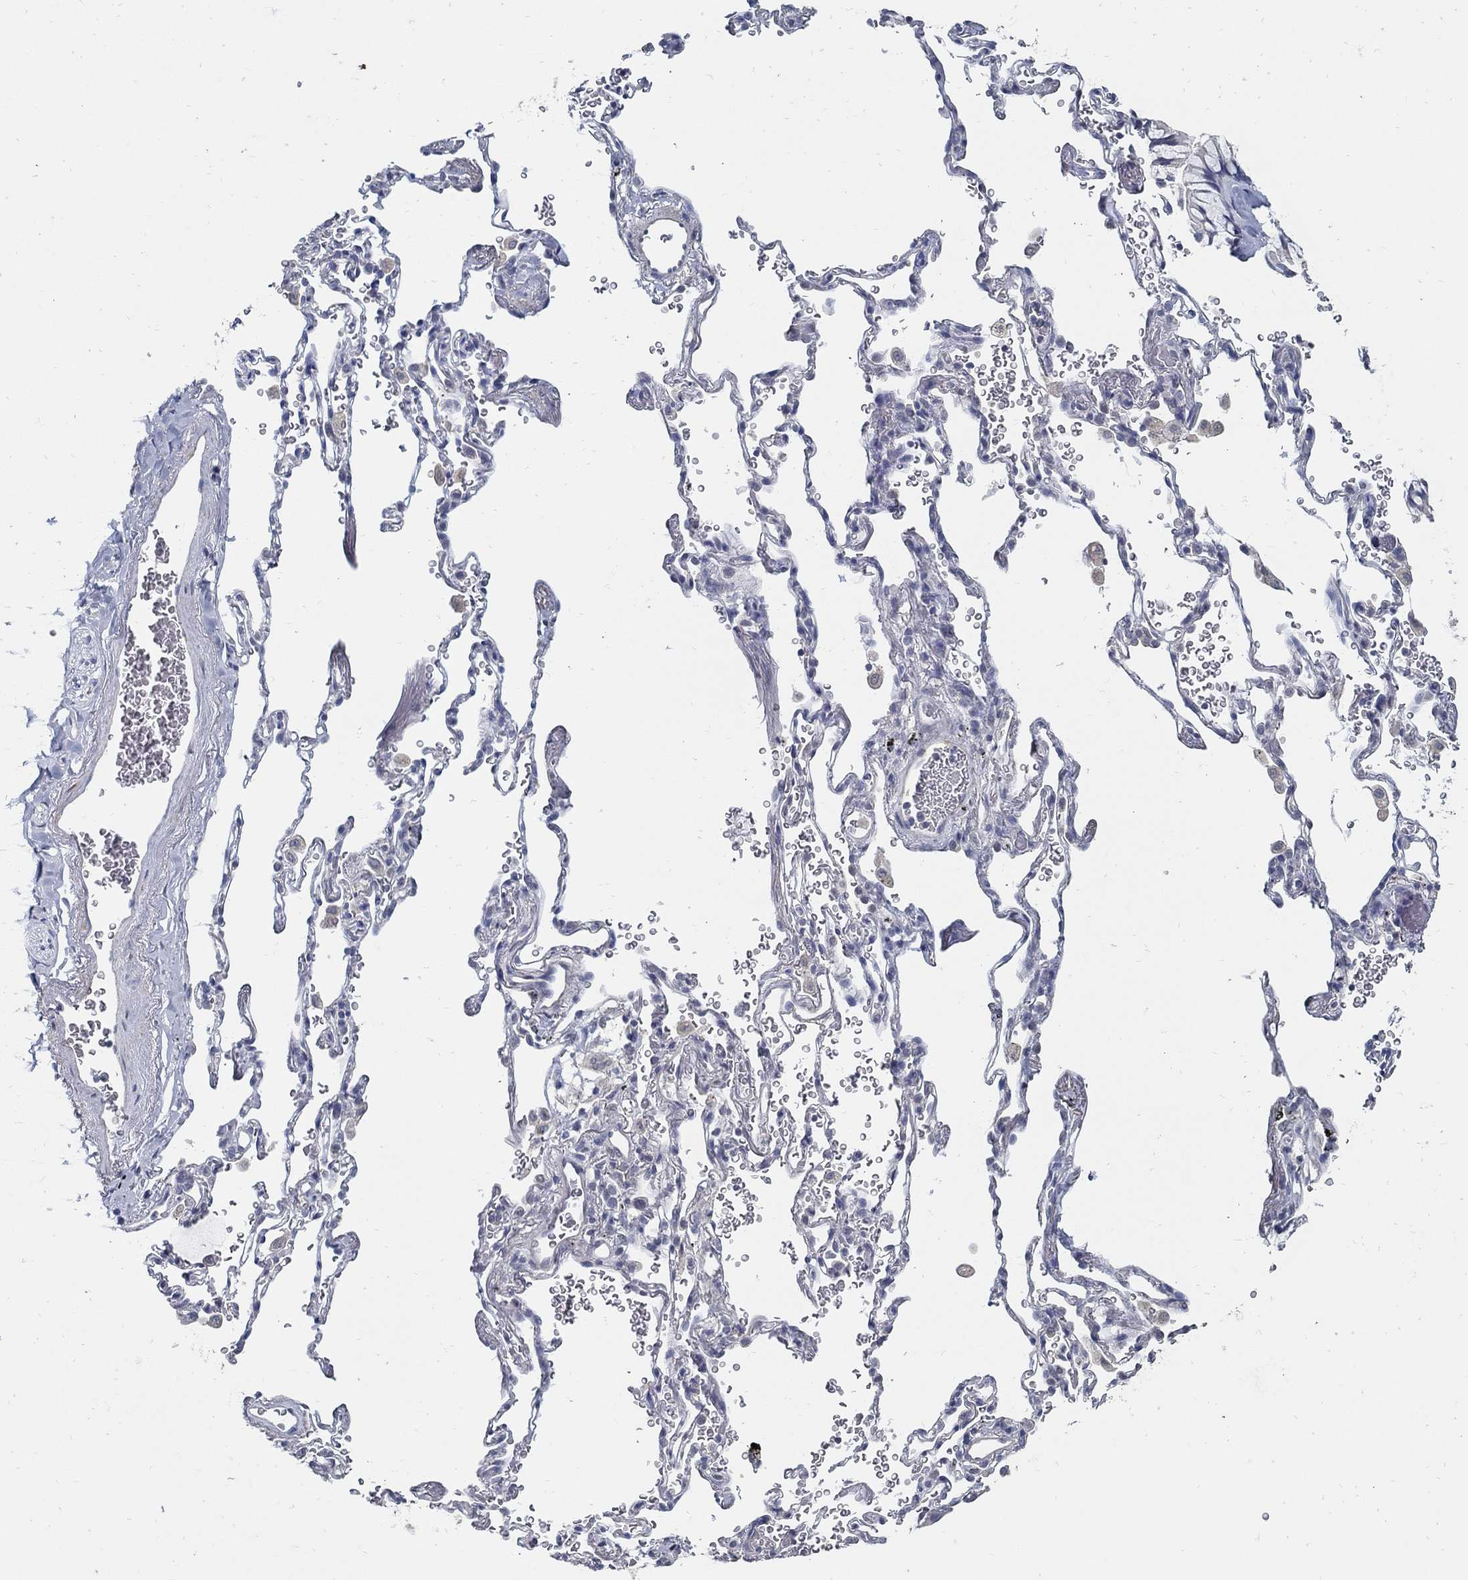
{"staining": {"intensity": "negative", "quantity": "none", "location": "none"}, "tissue": "adipose tissue", "cell_type": "Adipocytes", "image_type": "normal", "snomed": [{"axis": "morphology", "description": "Normal tissue, NOS"}, {"axis": "morphology", "description": "Adenocarcinoma, NOS"}, {"axis": "topography", "description": "Cartilage tissue"}, {"axis": "topography", "description": "Lung"}], "caption": "Adipocytes show no significant positivity in benign adipose tissue. (DAB (3,3'-diaminobenzidine) immunohistochemistry, high magnification).", "gene": "USP29", "patient": {"sex": "male", "age": 59}}